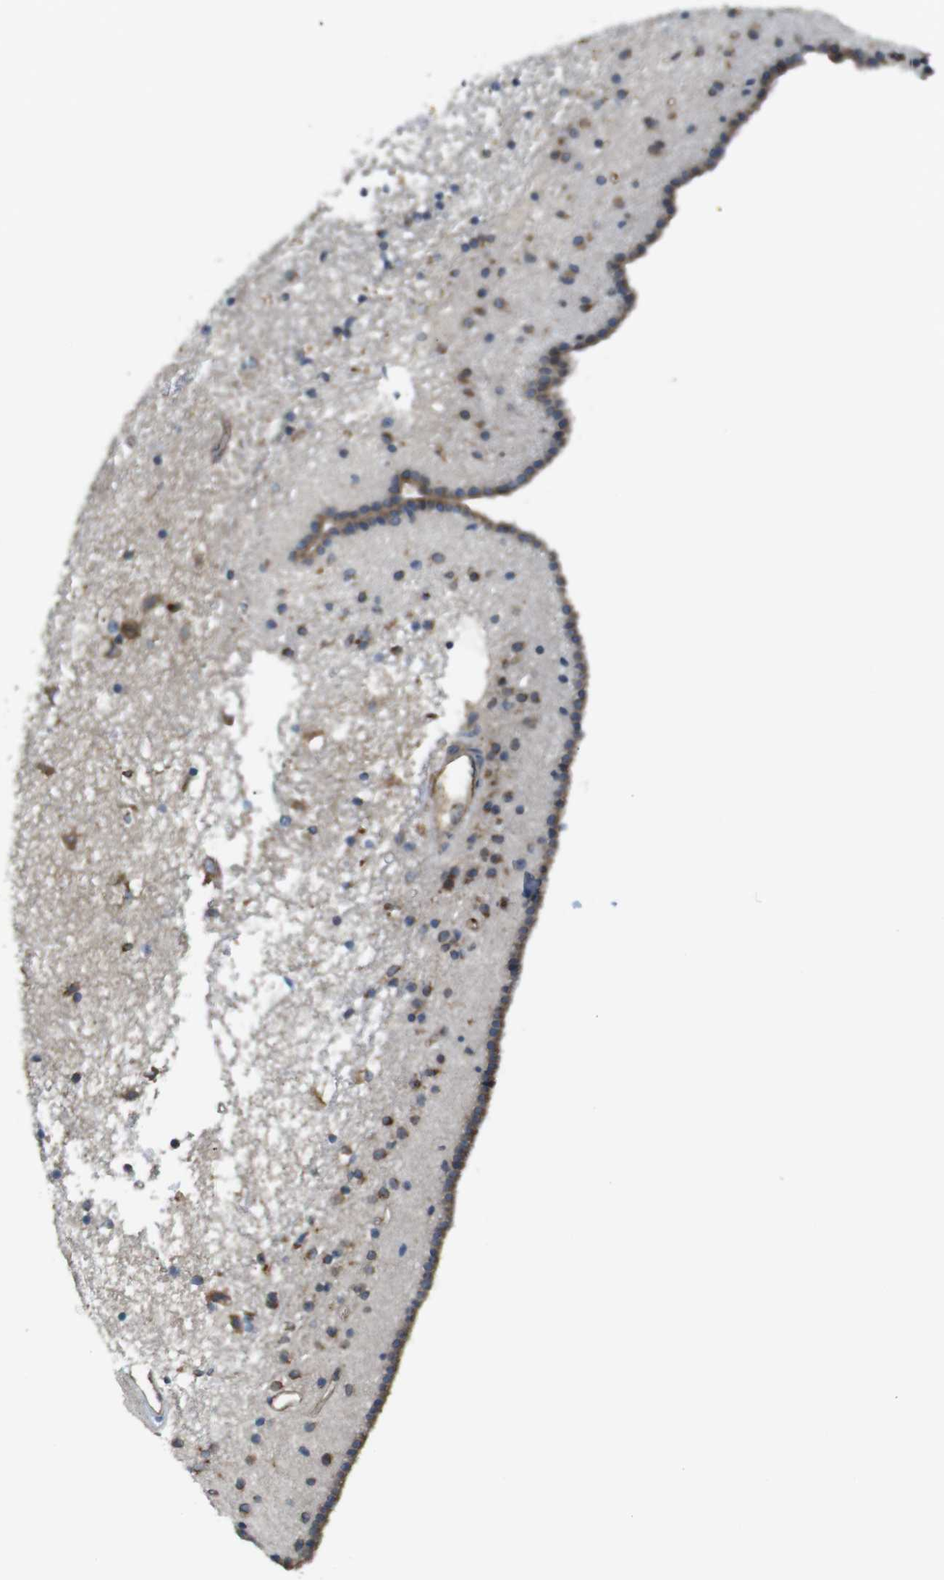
{"staining": {"intensity": "moderate", "quantity": "25%-75%", "location": "cytoplasmic/membranous"}, "tissue": "caudate", "cell_type": "Glial cells", "image_type": "normal", "snomed": [{"axis": "morphology", "description": "Normal tissue, NOS"}, {"axis": "topography", "description": "Lateral ventricle wall"}], "caption": "Immunohistochemistry (IHC) histopathology image of benign caudate stained for a protein (brown), which displays medium levels of moderate cytoplasmic/membranous staining in about 25%-75% of glial cells.", "gene": "TMEM143", "patient": {"sex": "male", "age": 45}}